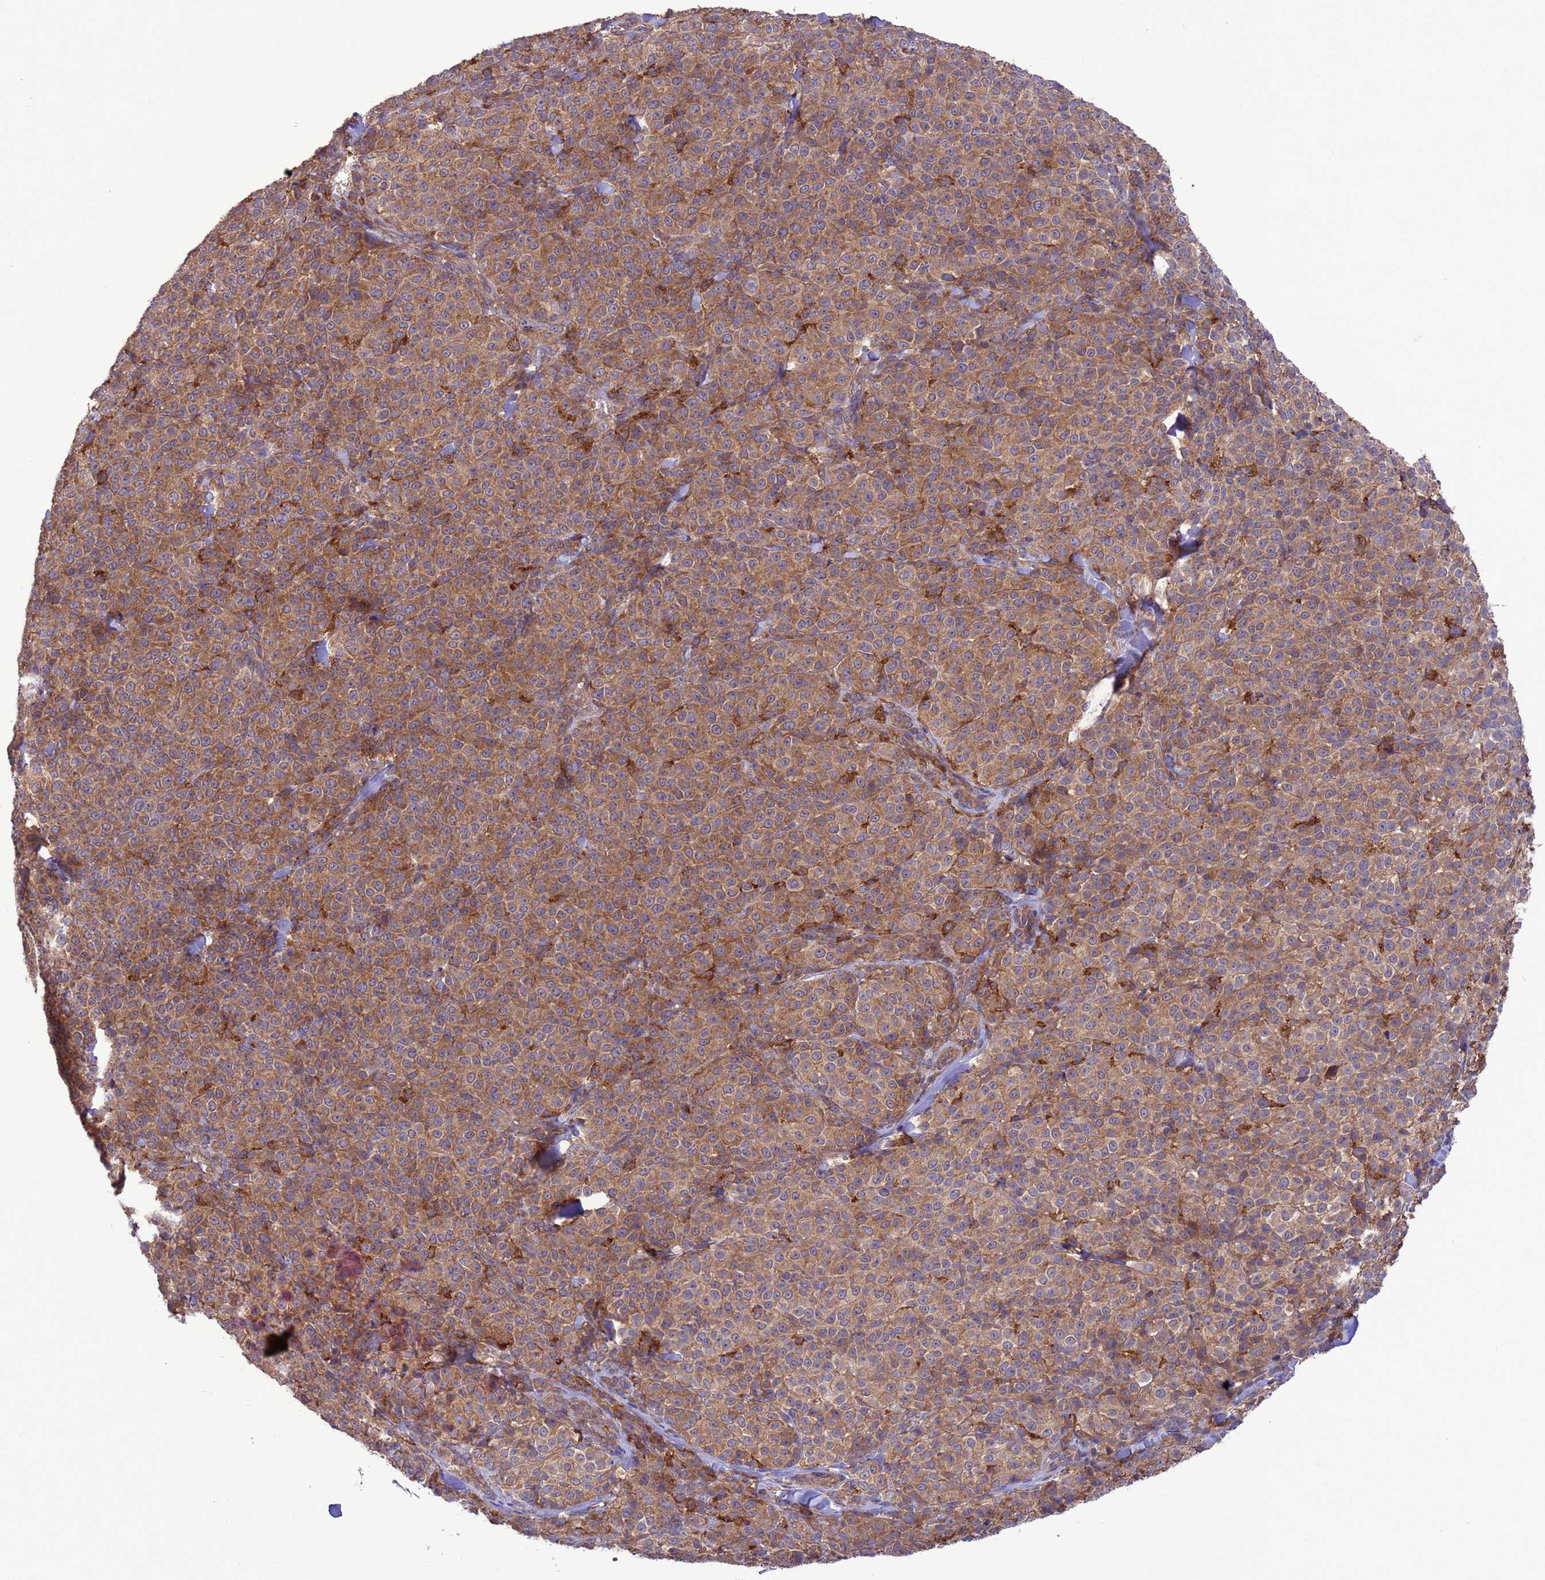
{"staining": {"intensity": "moderate", "quantity": ">75%", "location": "cytoplasmic/membranous"}, "tissue": "melanoma", "cell_type": "Tumor cells", "image_type": "cancer", "snomed": [{"axis": "morphology", "description": "Normal tissue, NOS"}, {"axis": "morphology", "description": "Malignant melanoma, NOS"}, {"axis": "topography", "description": "Skin"}], "caption": "This image demonstrates immunohistochemistry (IHC) staining of malignant melanoma, with medium moderate cytoplasmic/membranous positivity in about >75% of tumor cells.", "gene": "ARHGAP12", "patient": {"sex": "female", "age": 34}}